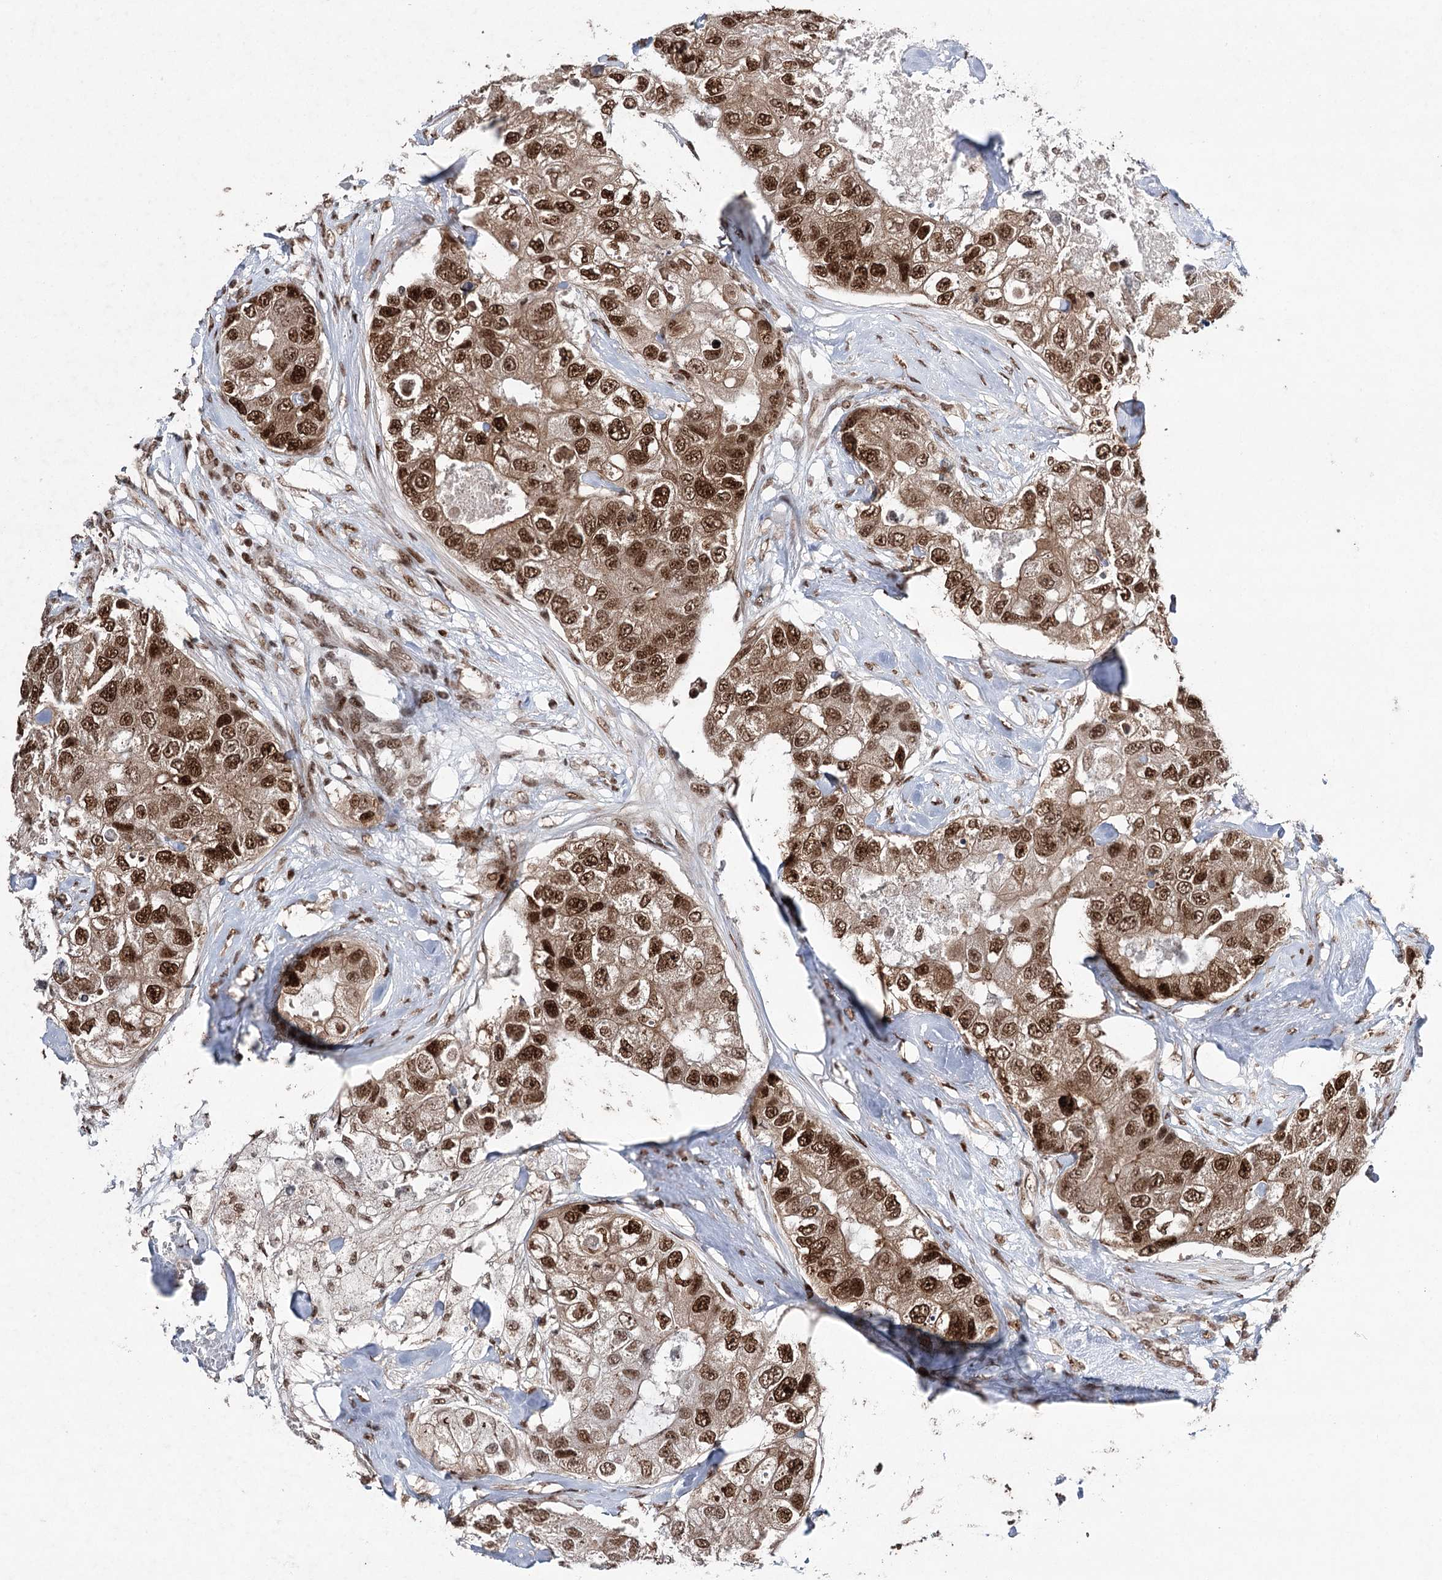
{"staining": {"intensity": "strong", "quantity": ">75%", "location": "cytoplasmic/membranous,nuclear"}, "tissue": "breast cancer", "cell_type": "Tumor cells", "image_type": "cancer", "snomed": [{"axis": "morphology", "description": "Duct carcinoma"}, {"axis": "topography", "description": "Breast"}], "caption": "A brown stain highlights strong cytoplasmic/membranous and nuclear expression of a protein in human breast cancer tumor cells.", "gene": "PDCD4", "patient": {"sex": "female", "age": 62}}